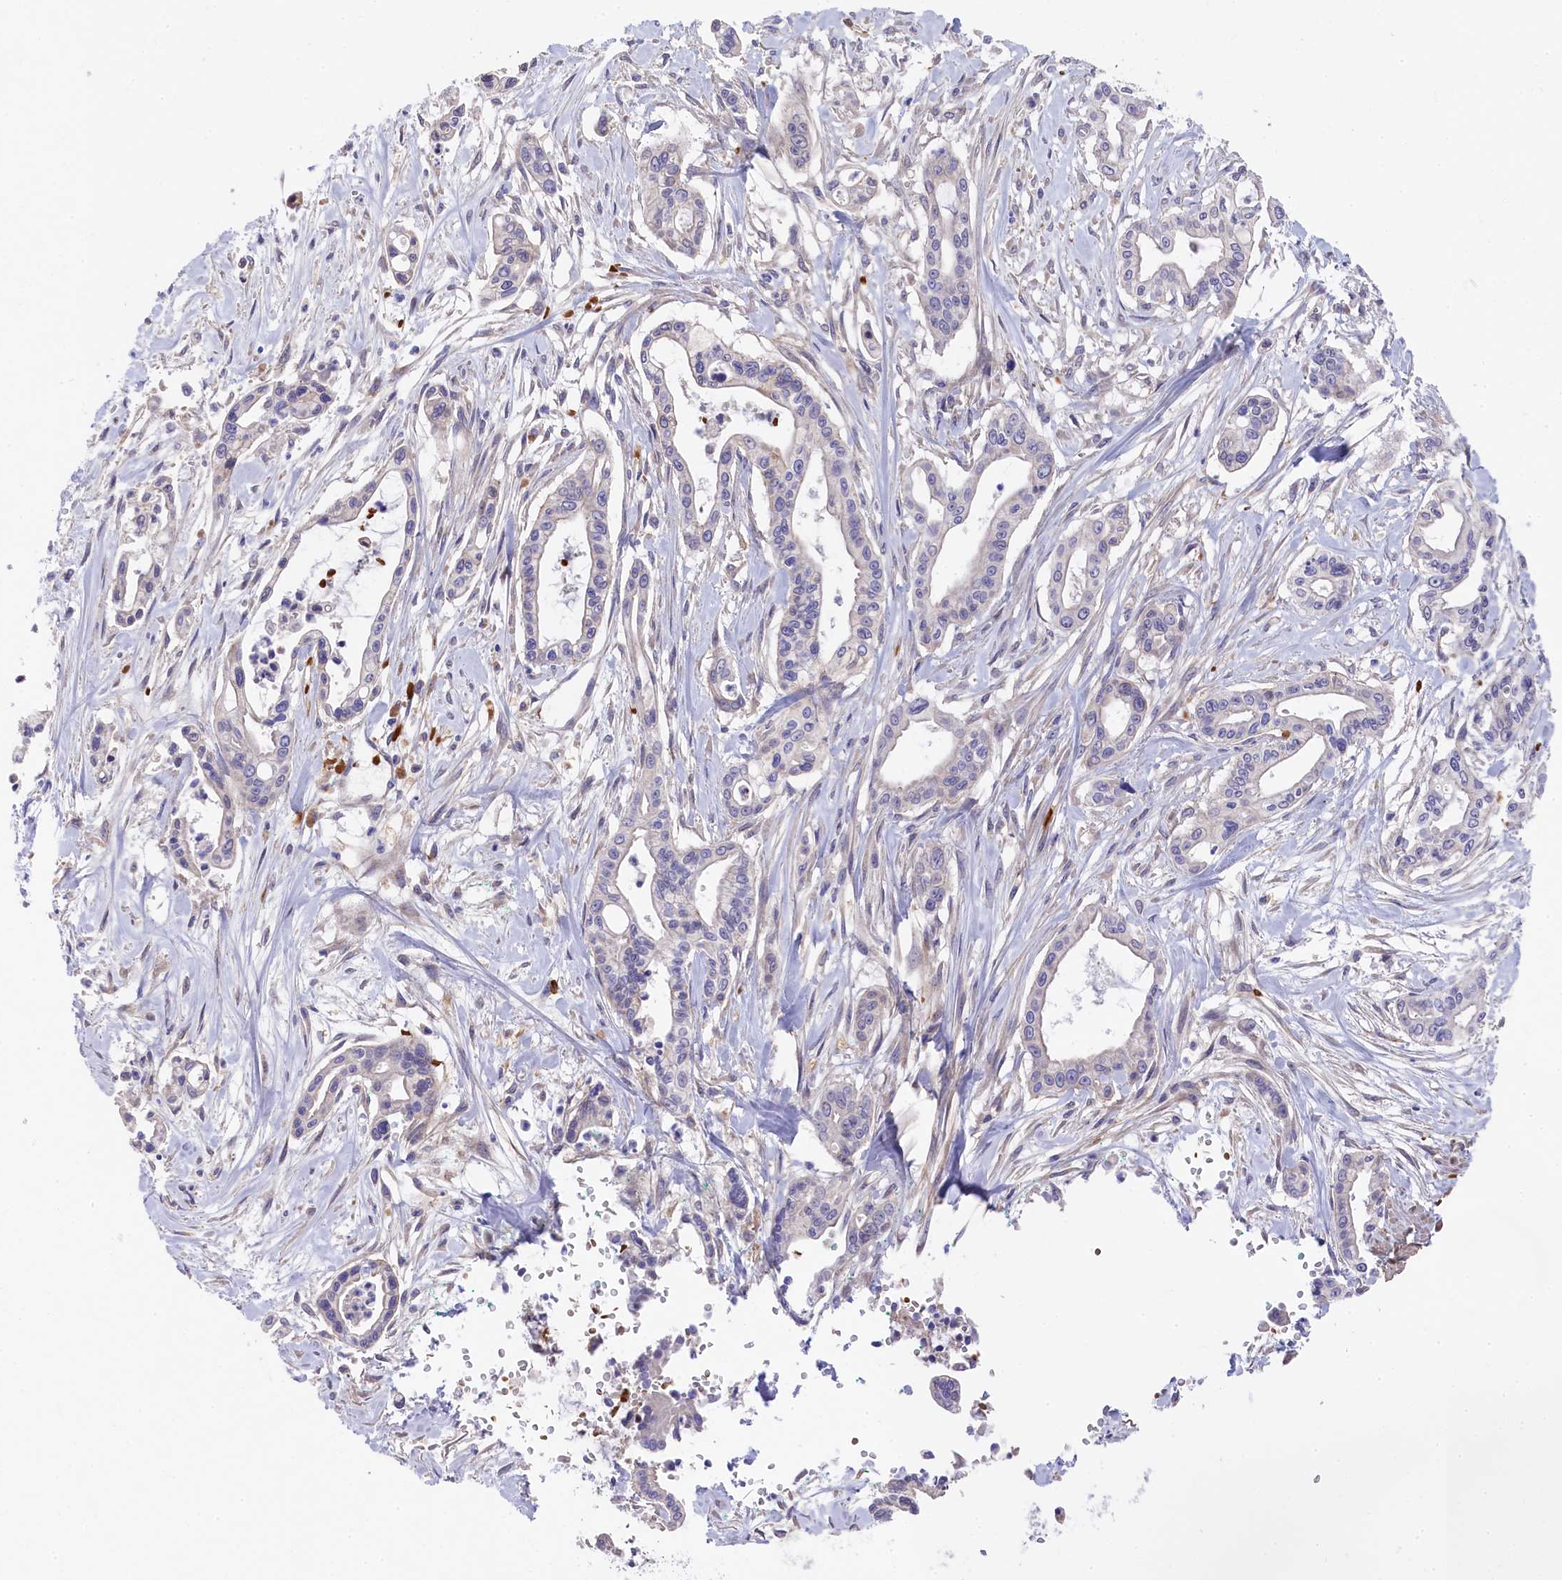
{"staining": {"intensity": "negative", "quantity": "none", "location": "none"}, "tissue": "pancreatic cancer", "cell_type": "Tumor cells", "image_type": "cancer", "snomed": [{"axis": "morphology", "description": "Adenocarcinoma, NOS"}, {"axis": "topography", "description": "Pancreas"}], "caption": "Immunohistochemistry (IHC) image of neoplastic tissue: pancreatic adenocarcinoma stained with DAB displays no significant protein staining in tumor cells.", "gene": "LHFPL4", "patient": {"sex": "male", "age": 68}}